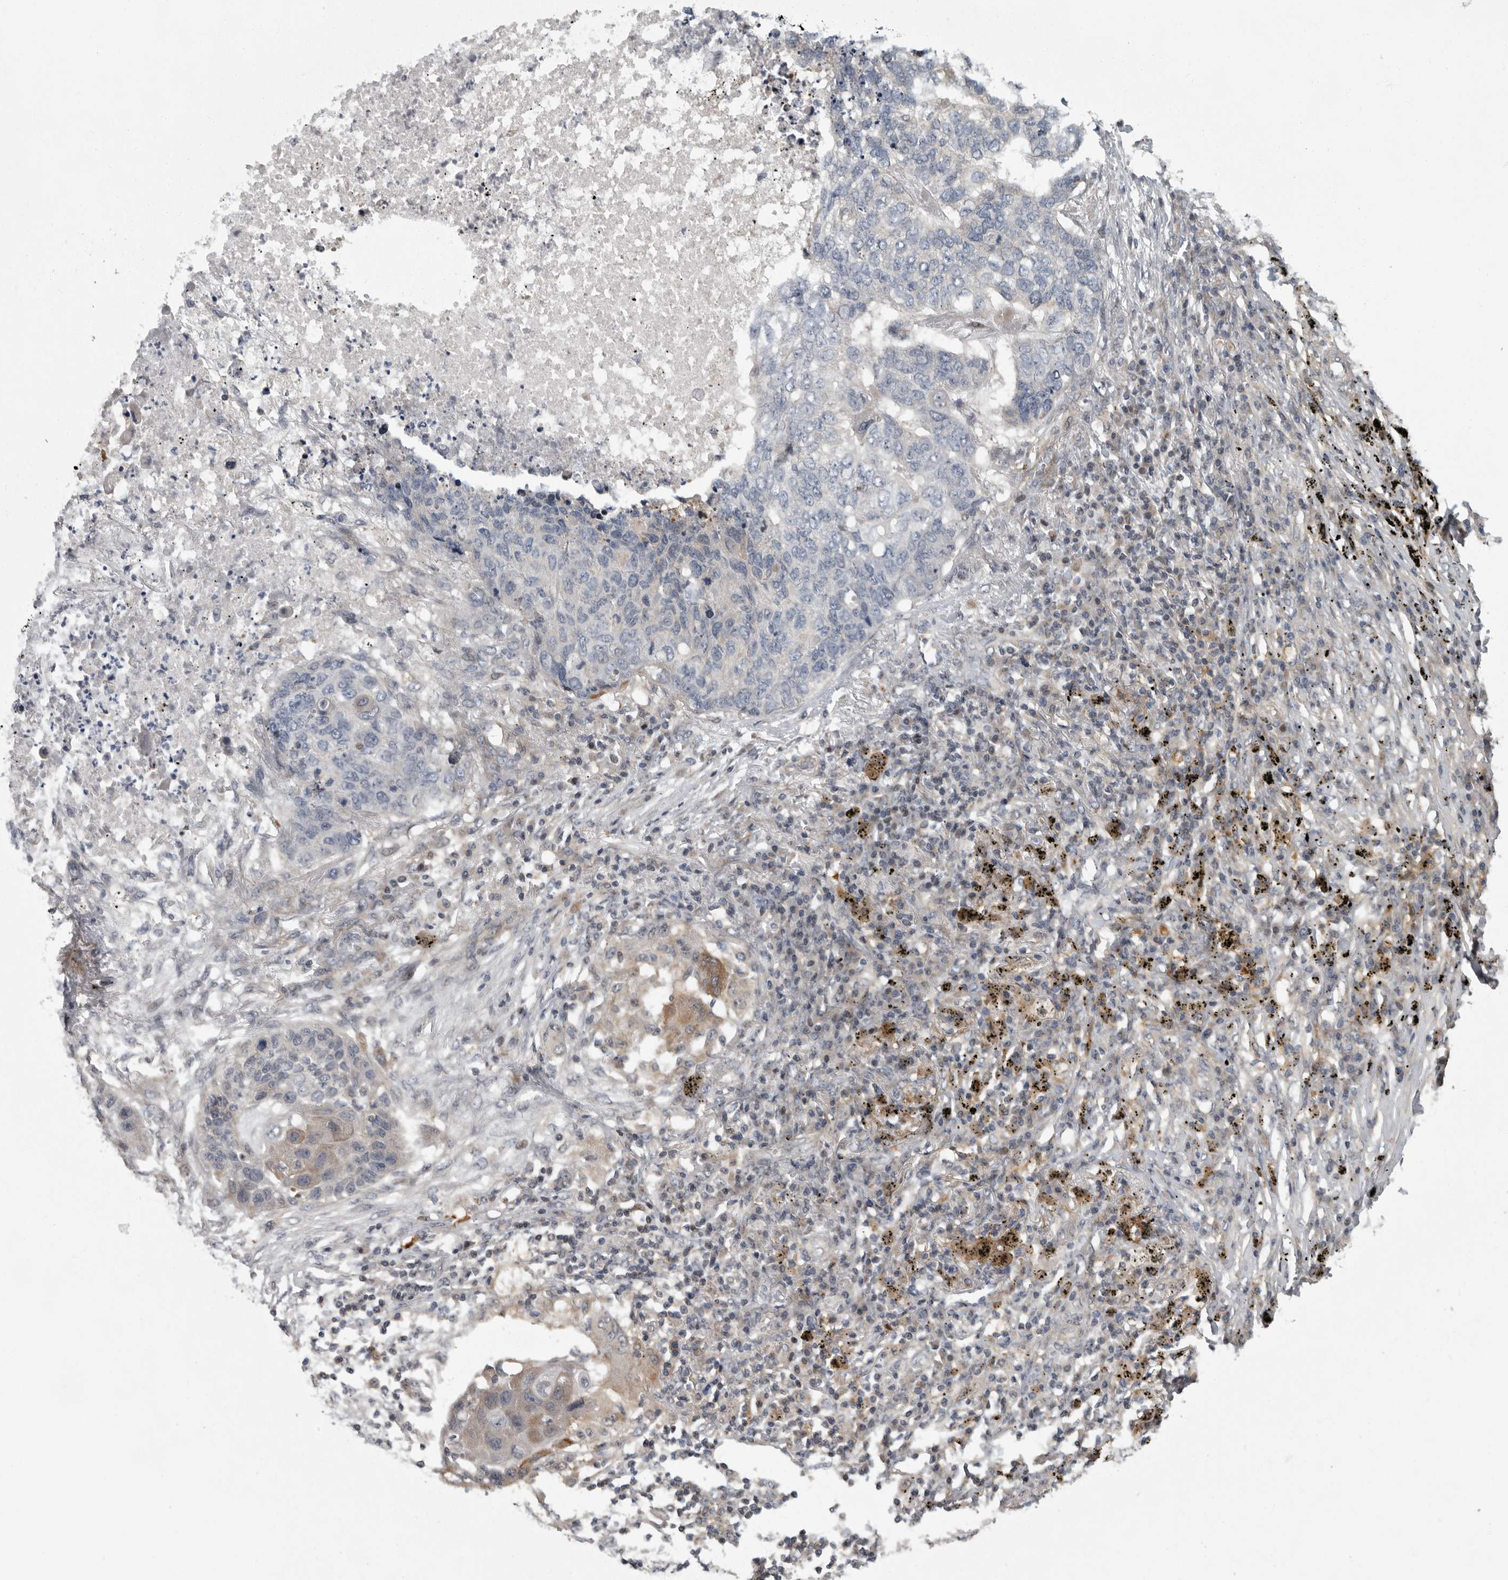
{"staining": {"intensity": "negative", "quantity": "none", "location": "none"}, "tissue": "lung cancer", "cell_type": "Tumor cells", "image_type": "cancer", "snomed": [{"axis": "morphology", "description": "Squamous cell carcinoma, NOS"}, {"axis": "topography", "description": "Lung"}], "caption": "IHC histopathology image of neoplastic tissue: squamous cell carcinoma (lung) stained with DAB (3,3'-diaminobenzidine) demonstrates no significant protein staining in tumor cells.", "gene": "PDE7A", "patient": {"sex": "female", "age": 63}}